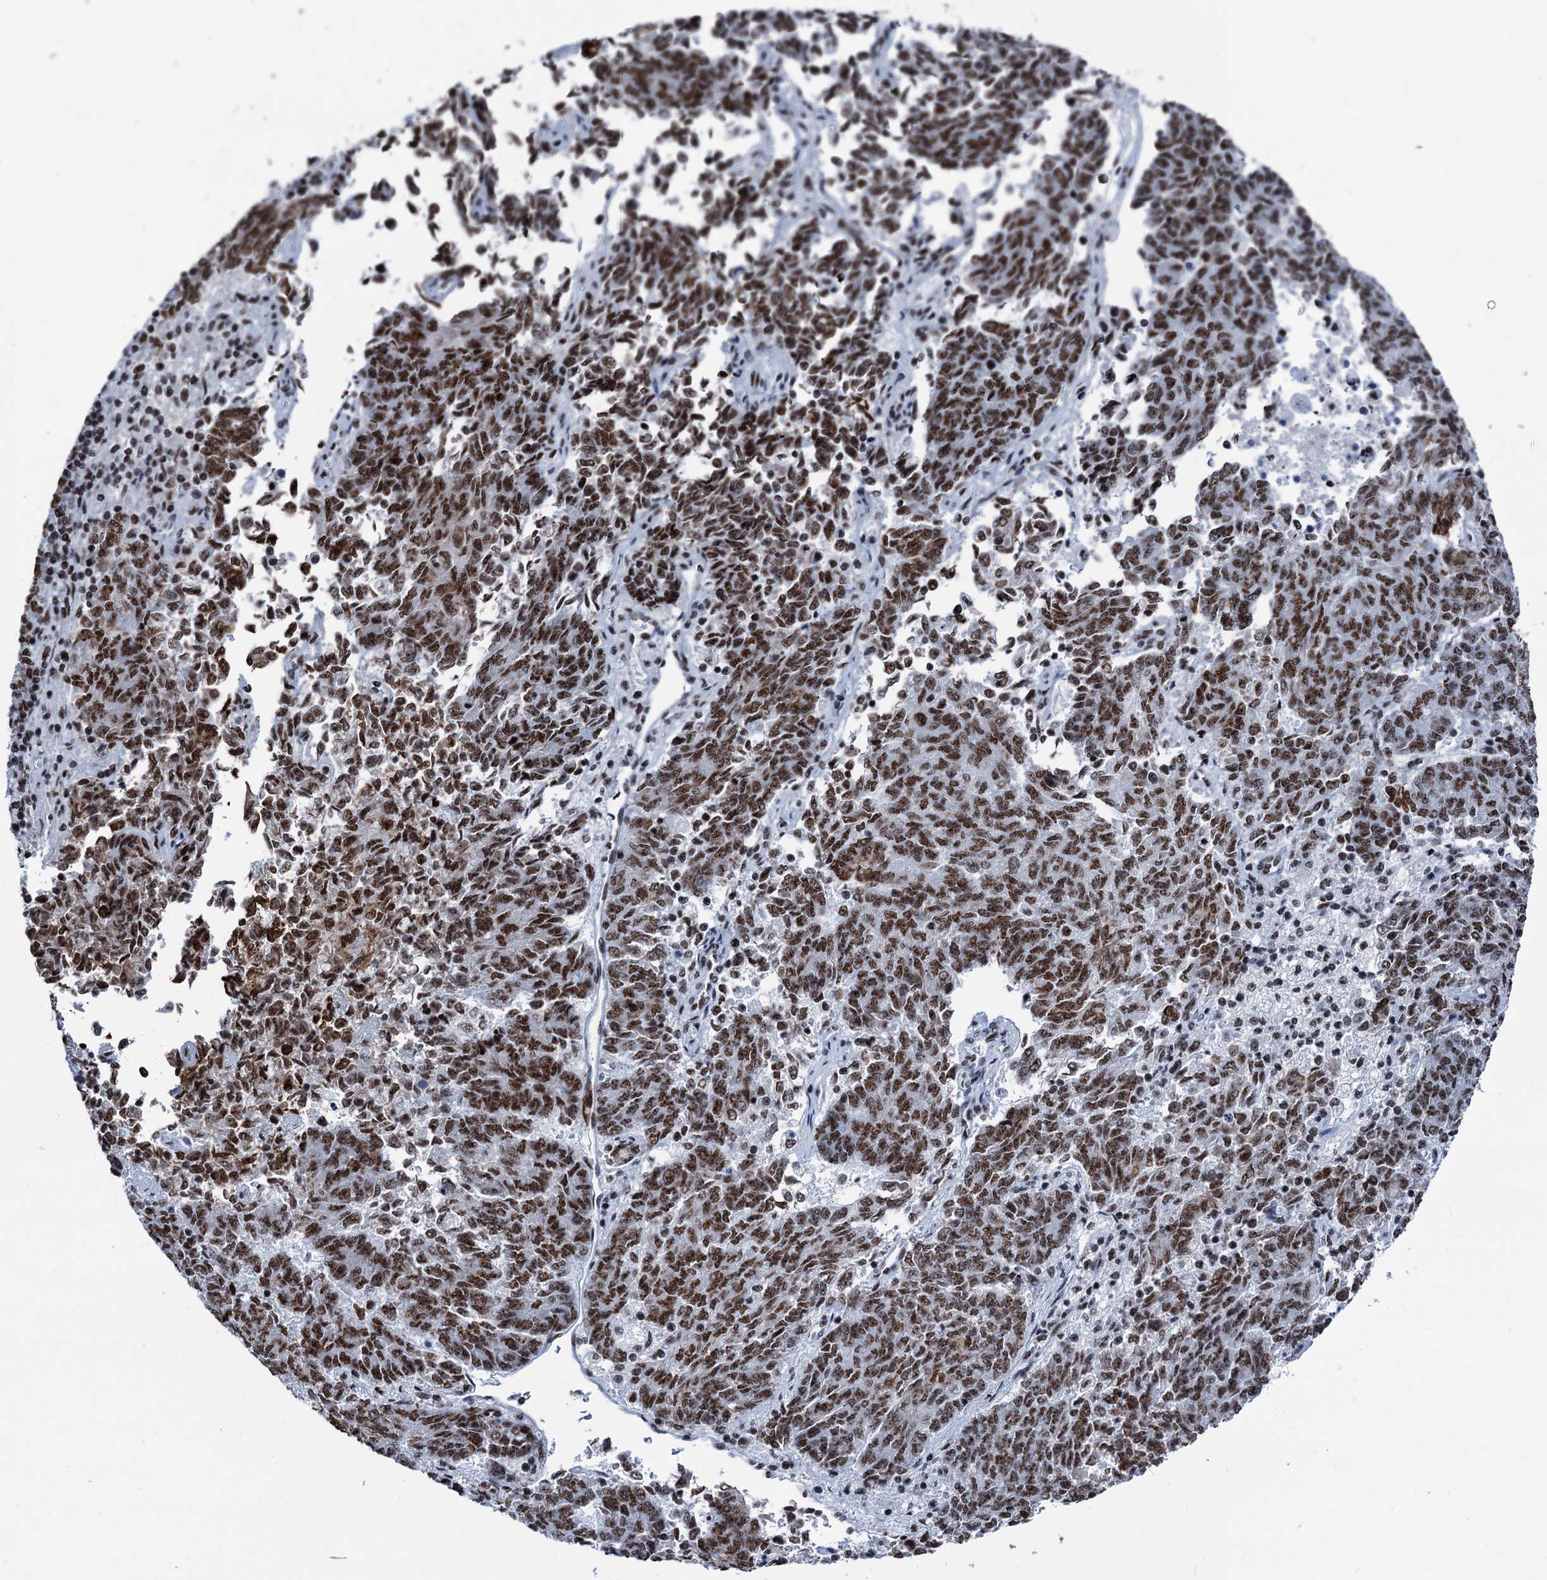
{"staining": {"intensity": "moderate", "quantity": ">75%", "location": "nuclear"}, "tissue": "endometrial cancer", "cell_type": "Tumor cells", "image_type": "cancer", "snomed": [{"axis": "morphology", "description": "Adenocarcinoma, NOS"}, {"axis": "topography", "description": "Endometrium"}], "caption": "Adenocarcinoma (endometrial) was stained to show a protein in brown. There is medium levels of moderate nuclear staining in approximately >75% of tumor cells.", "gene": "DDX23", "patient": {"sex": "female", "age": 80}}